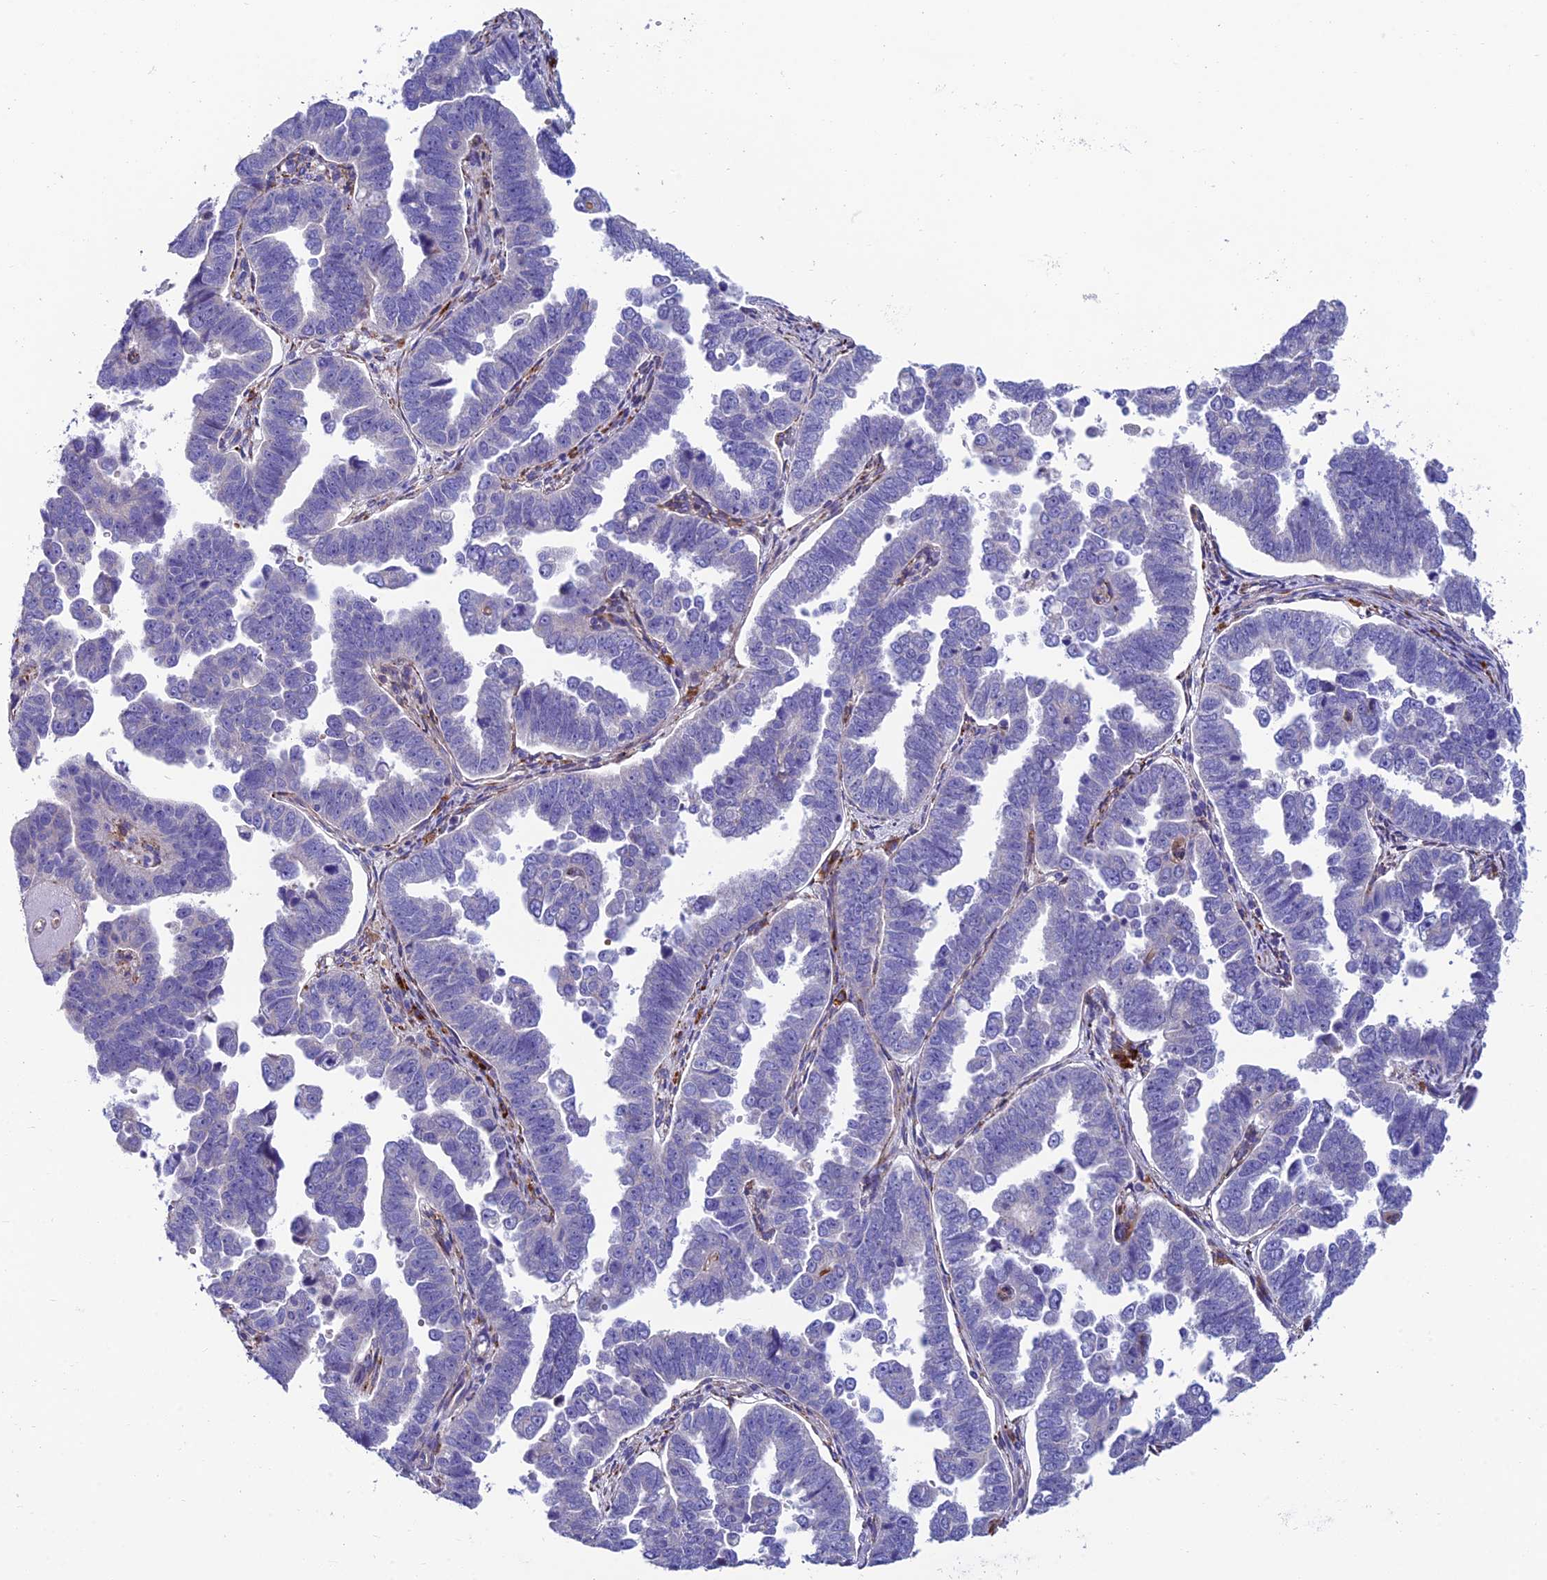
{"staining": {"intensity": "negative", "quantity": "none", "location": "none"}, "tissue": "endometrial cancer", "cell_type": "Tumor cells", "image_type": "cancer", "snomed": [{"axis": "morphology", "description": "Adenocarcinoma, NOS"}, {"axis": "topography", "description": "Endometrium"}], "caption": "Histopathology image shows no significant protein expression in tumor cells of endometrial cancer (adenocarcinoma).", "gene": "MACIR", "patient": {"sex": "female", "age": 75}}